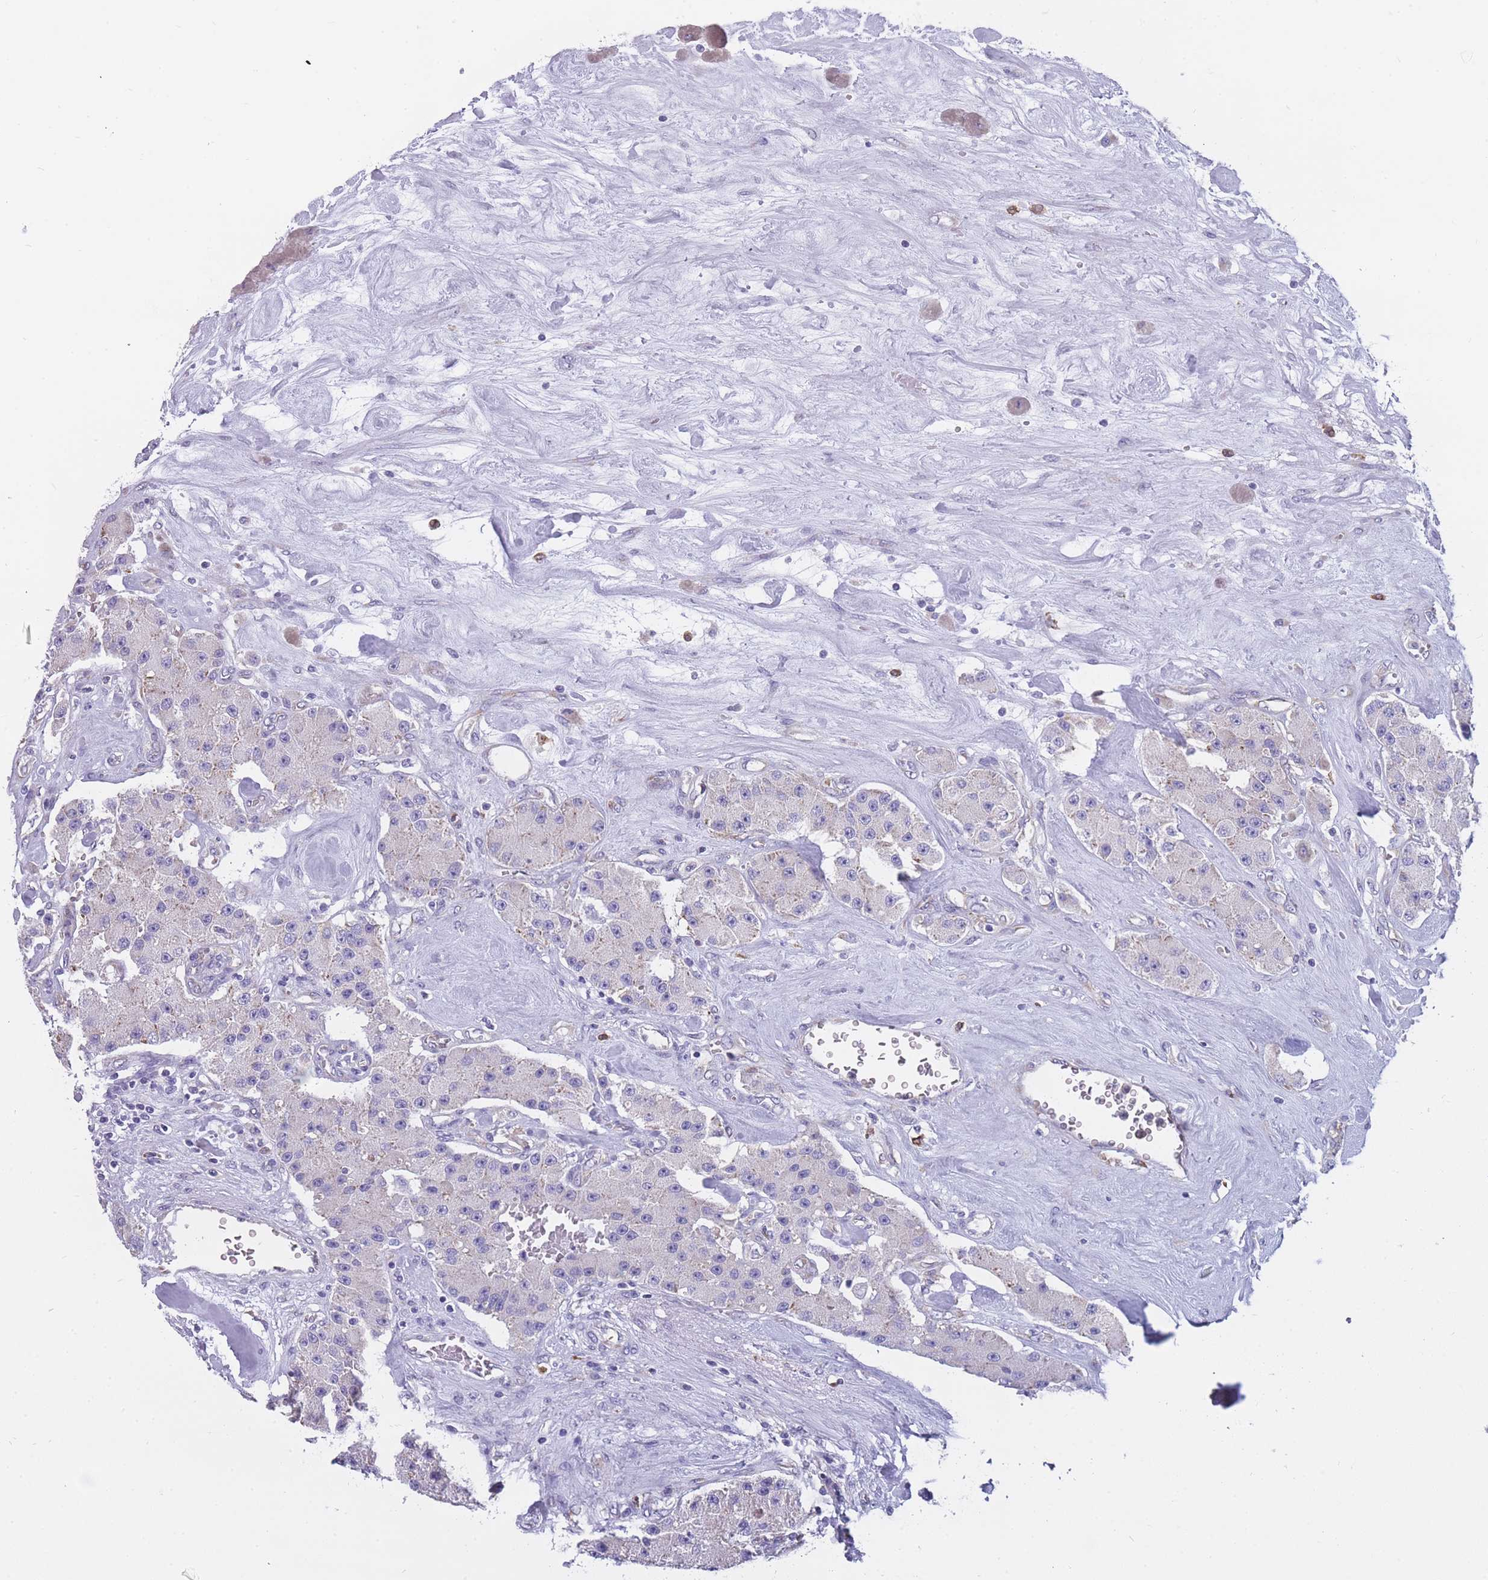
{"staining": {"intensity": "negative", "quantity": "none", "location": "none"}, "tissue": "carcinoid", "cell_type": "Tumor cells", "image_type": "cancer", "snomed": [{"axis": "morphology", "description": "Carcinoid, malignant, NOS"}, {"axis": "topography", "description": "Pancreas"}], "caption": "High magnification brightfield microscopy of malignant carcinoid stained with DAB (brown) and counterstained with hematoxylin (blue): tumor cells show no significant expression.", "gene": "ZNF662", "patient": {"sex": "male", "age": 41}}